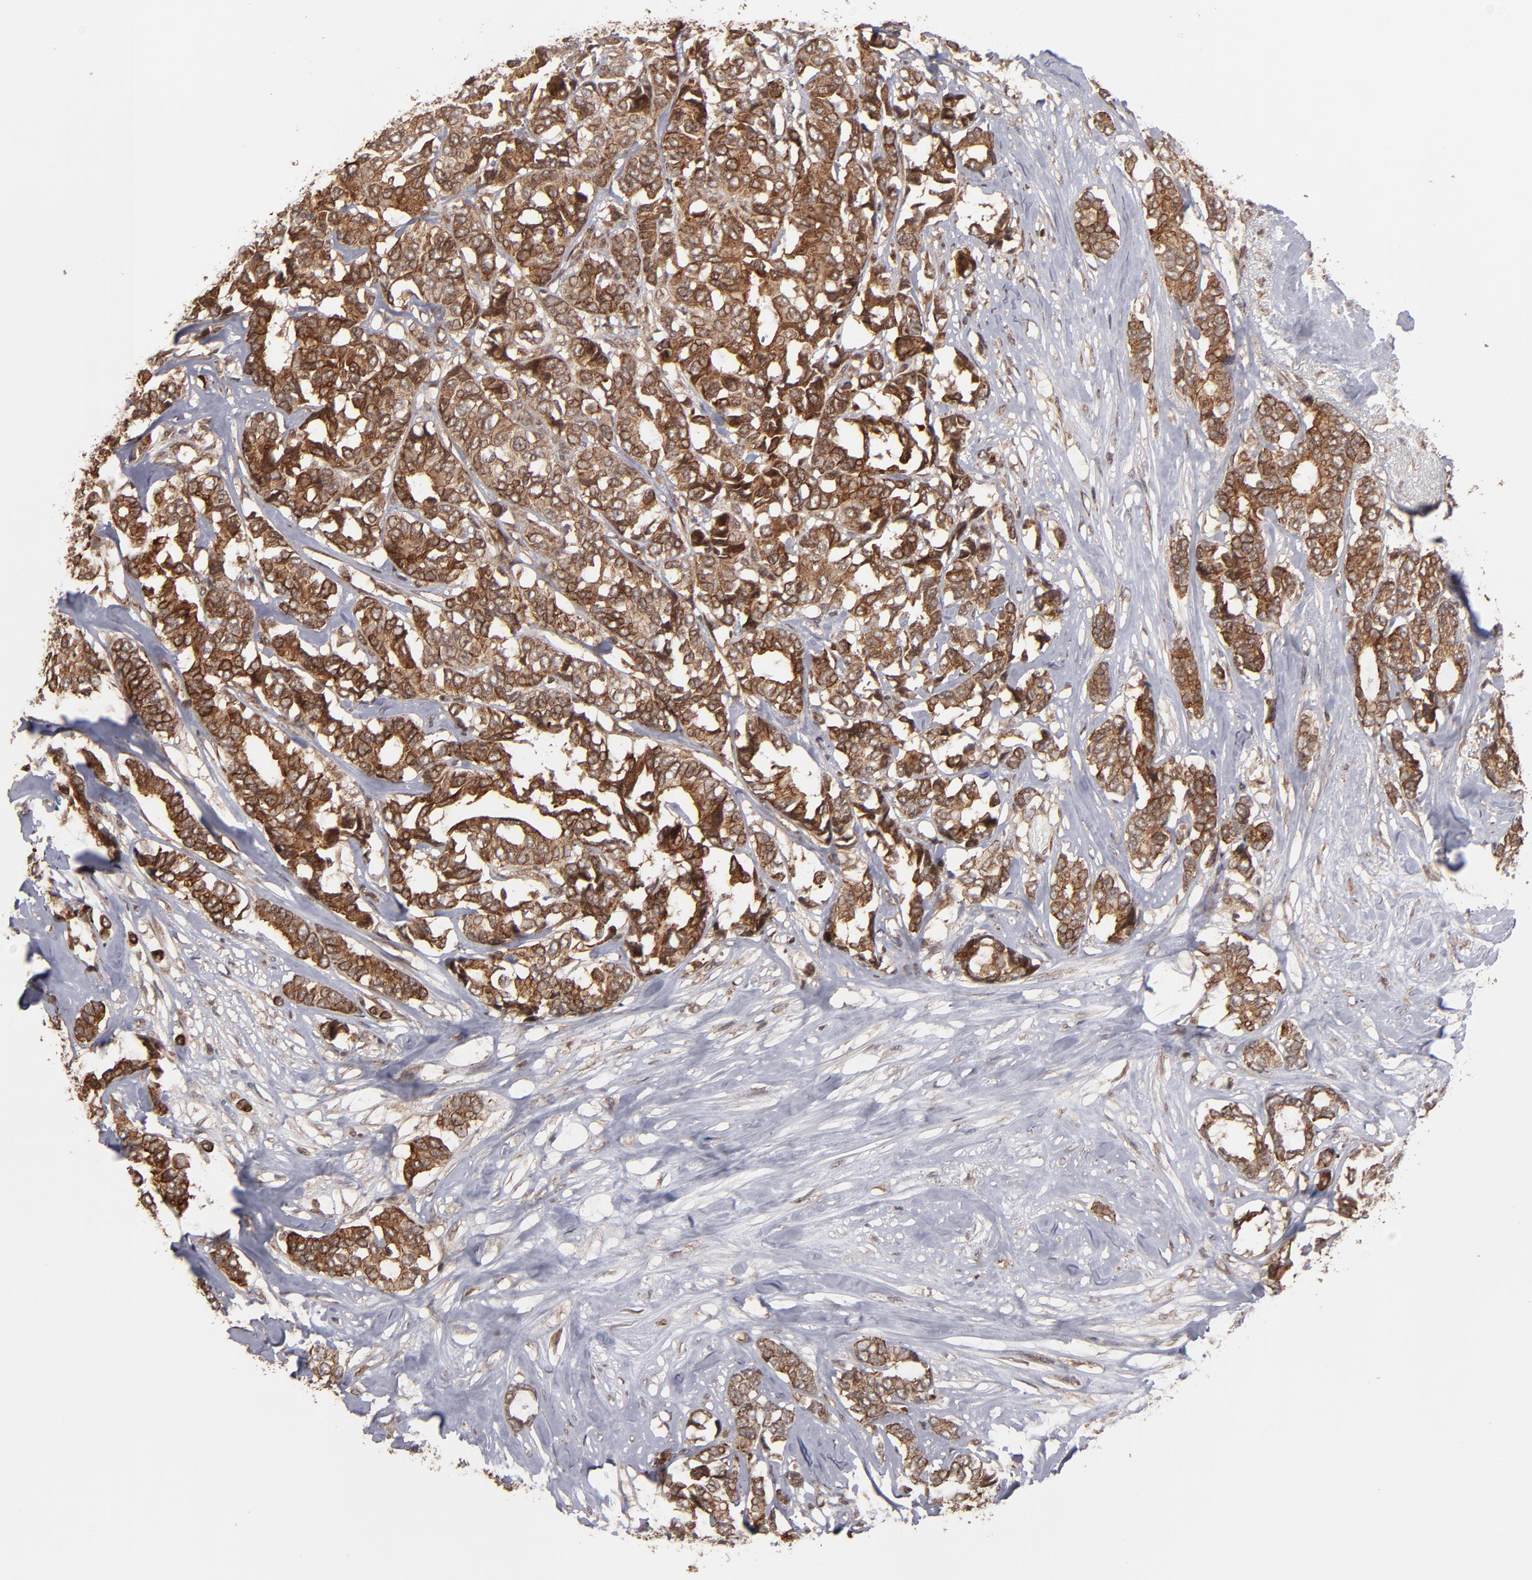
{"staining": {"intensity": "strong", "quantity": ">75%", "location": "cytoplasmic/membranous"}, "tissue": "breast cancer", "cell_type": "Tumor cells", "image_type": "cancer", "snomed": [{"axis": "morphology", "description": "Duct carcinoma"}, {"axis": "topography", "description": "Breast"}], "caption": "A photomicrograph of human breast cancer (intraductal carcinoma) stained for a protein reveals strong cytoplasmic/membranous brown staining in tumor cells.", "gene": "RGS6", "patient": {"sex": "female", "age": 87}}